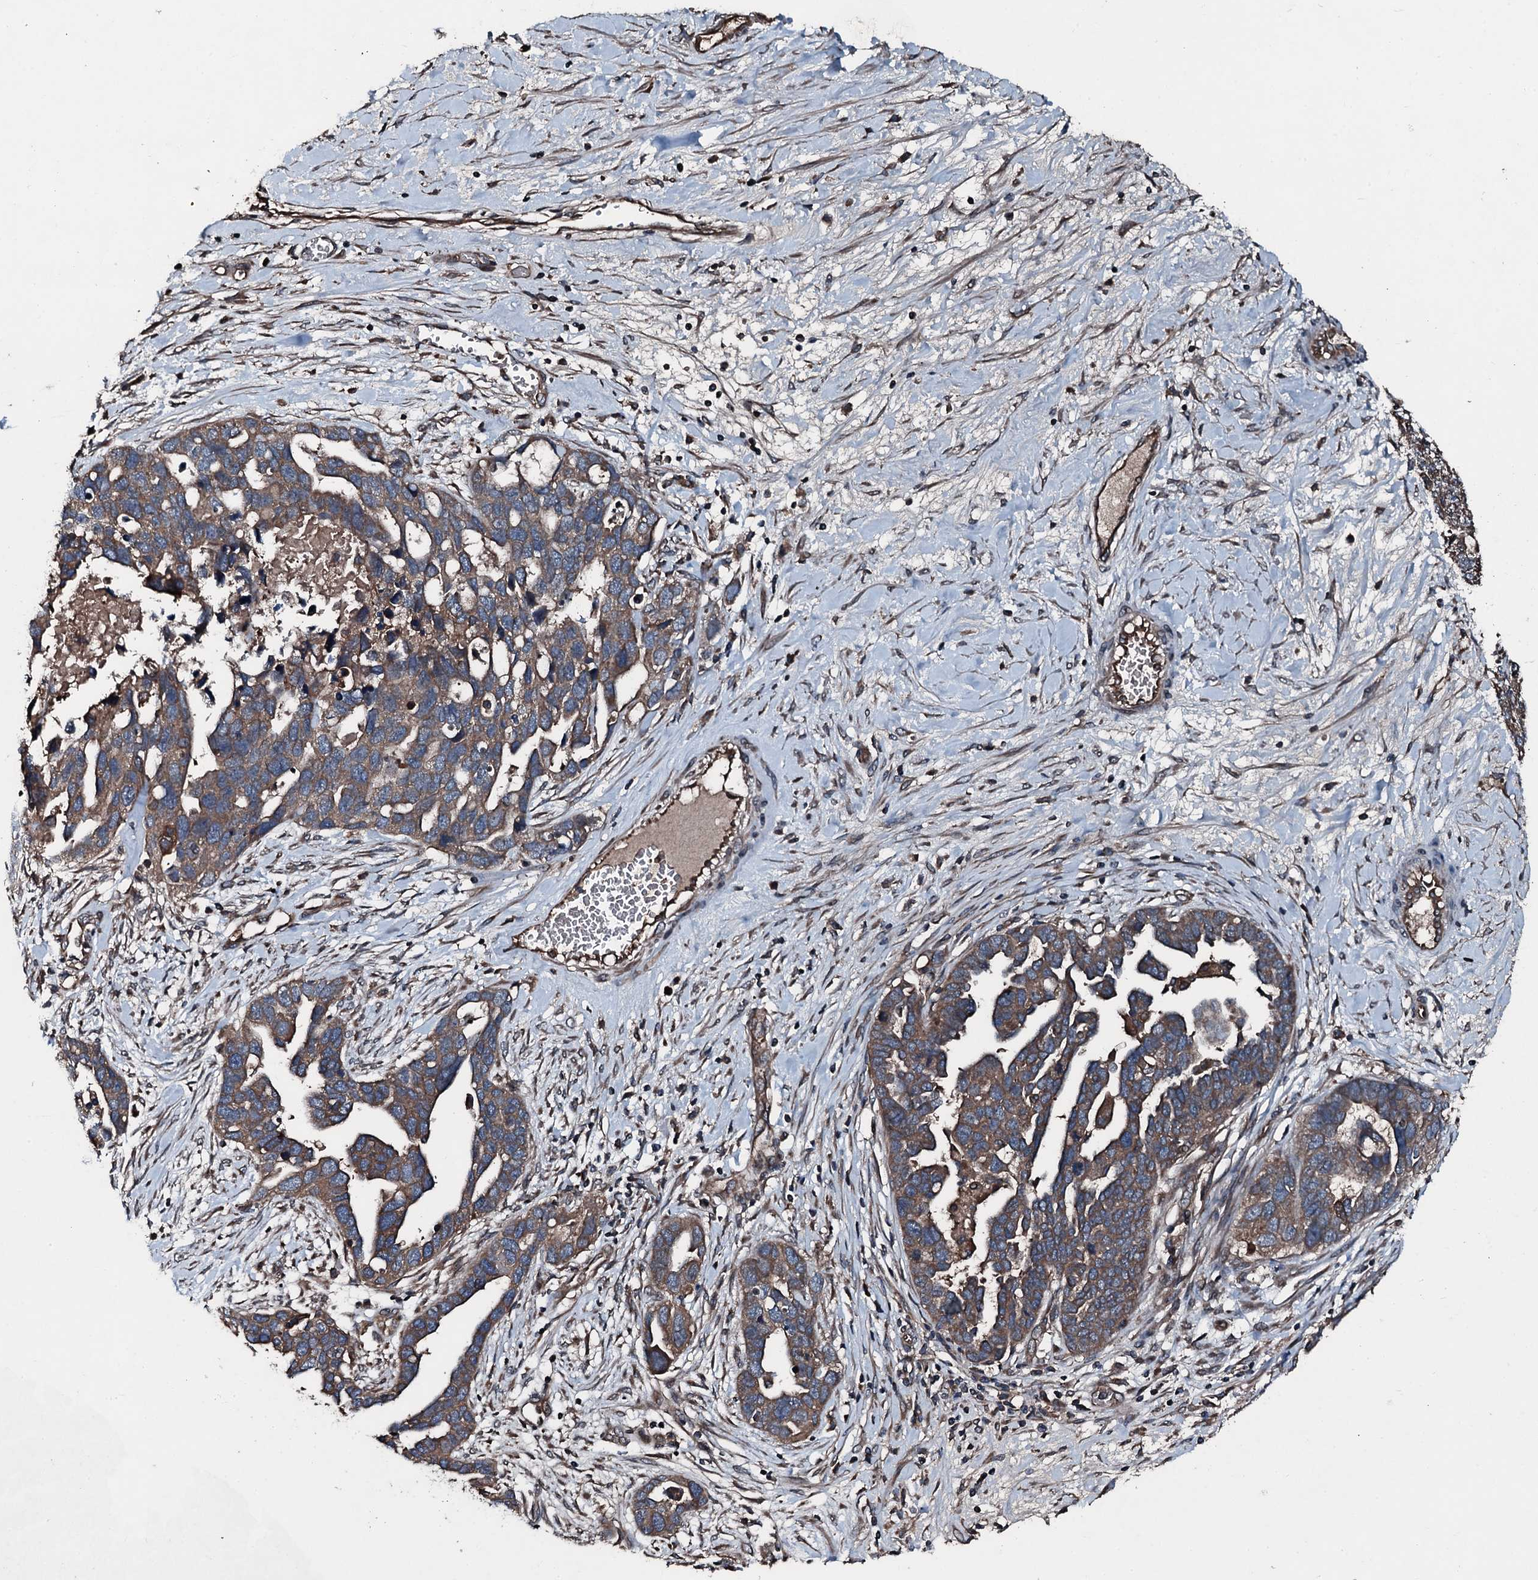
{"staining": {"intensity": "moderate", "quantity": ">75%", "location": "cytoplasmic/membranous"}, "tissue": "ovarian cancer", "cell_type": "Tumor cells", "image_type": "cancer", "snomed": [{"axis": "morphology", "description": "Cystadenocarcinoma, serous, NOS"}, {"axis": "topography", "description": "Ovary"}], "caption": "Approximately >75% of tumor cells in ovarian serous cystadenocarcinoma display moderate cytoplasmic/membranous protein positivity as visualized by brown immunohistochemical staining.", "gene": "AARS1", "patient": {"sex": "female", "age": 54}}